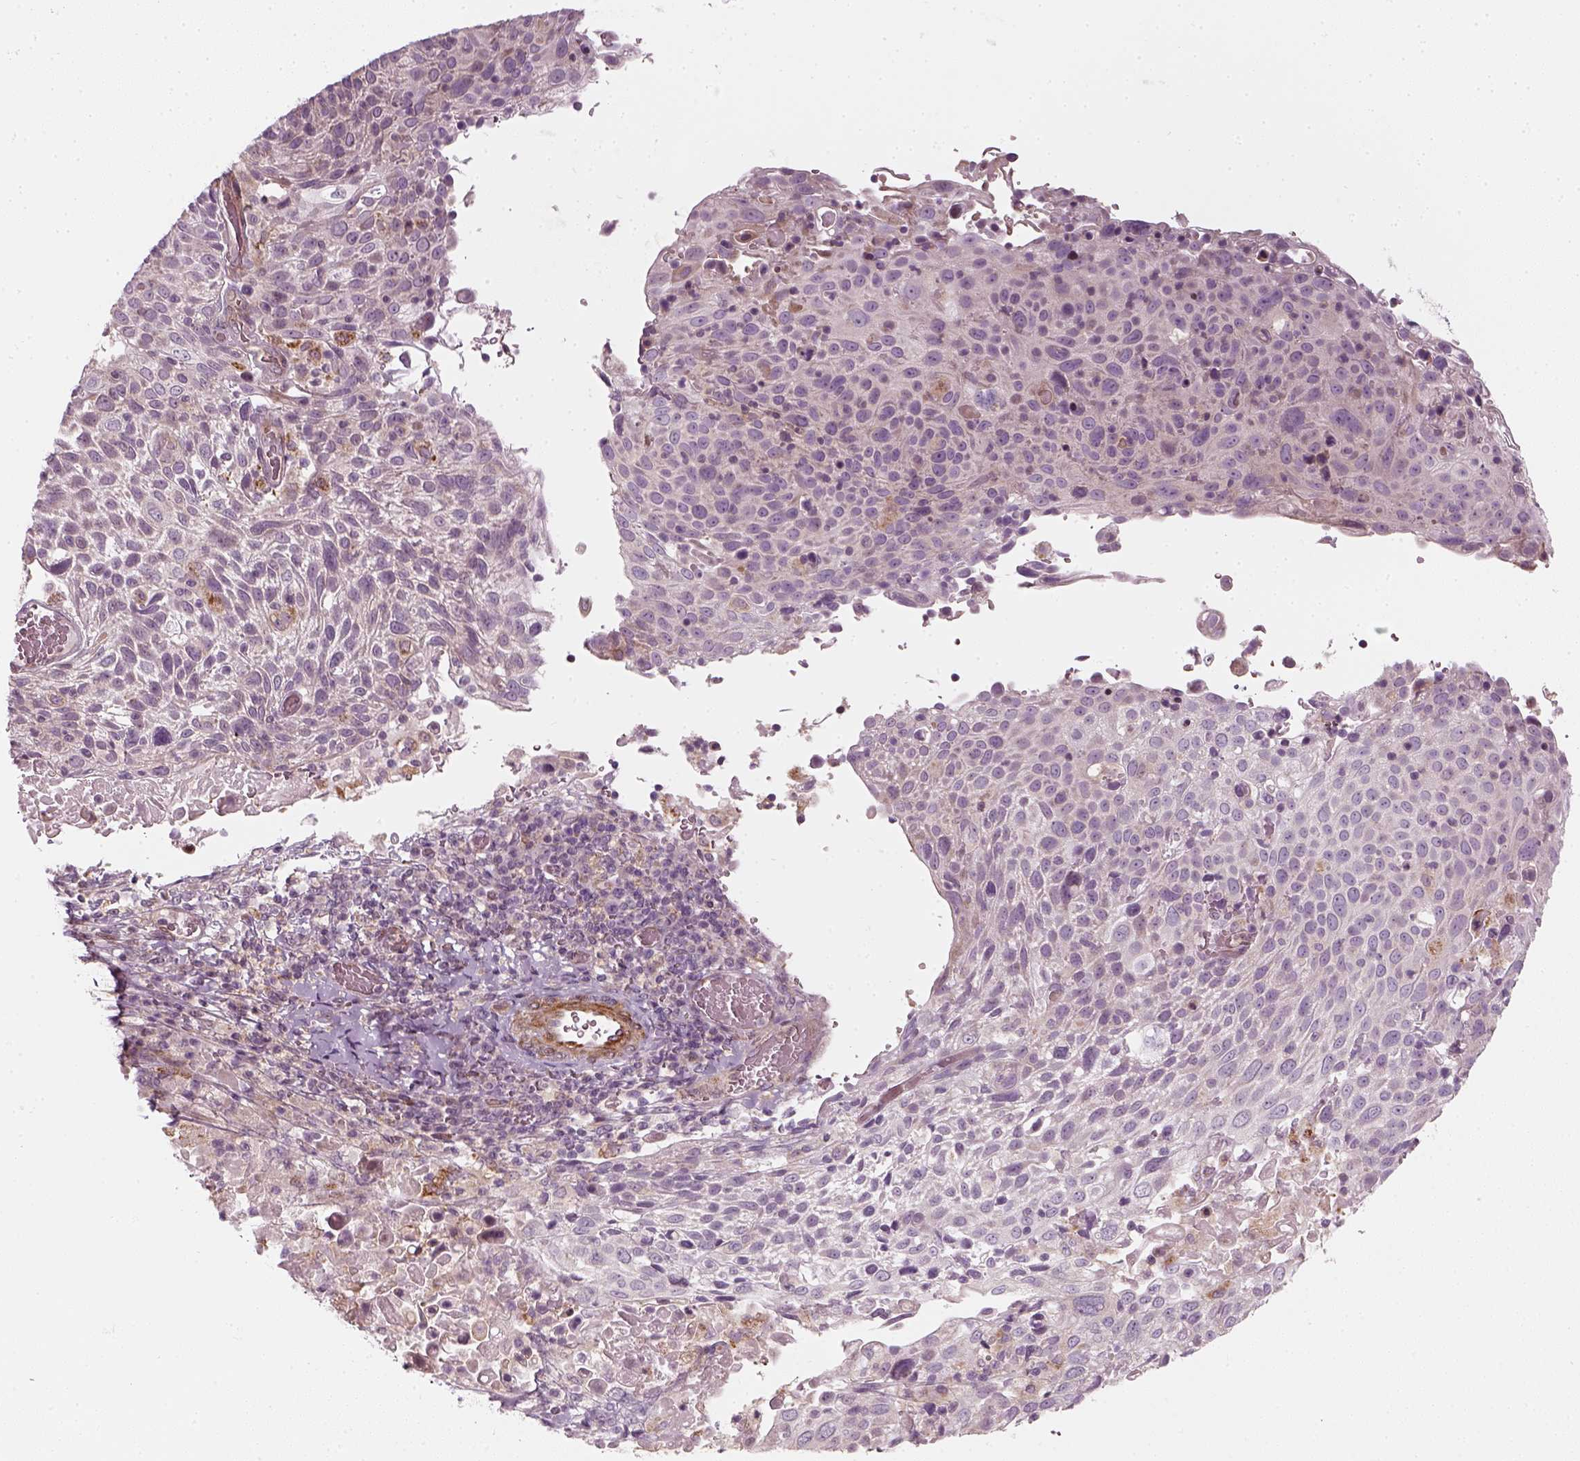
{"staining": {"intensity": "negative", "quantity": "none", "location": "none"}, "tissue": "cervical cancer", "cell_type": "Tumor cells", "image_type": "cancer", "snomed": [{"axis": "morphology", "description": "Squamous cell carcinoma, NOS"}, {"axis": "topography", "description": "Cervix"}], "caption": "Immunohistochemistry of squamous cell carcinoma (cervical) displays no positivity in tumor cells.", "gene": "DNASE1L1", "patient": {"sex": "female", "age": 61}}